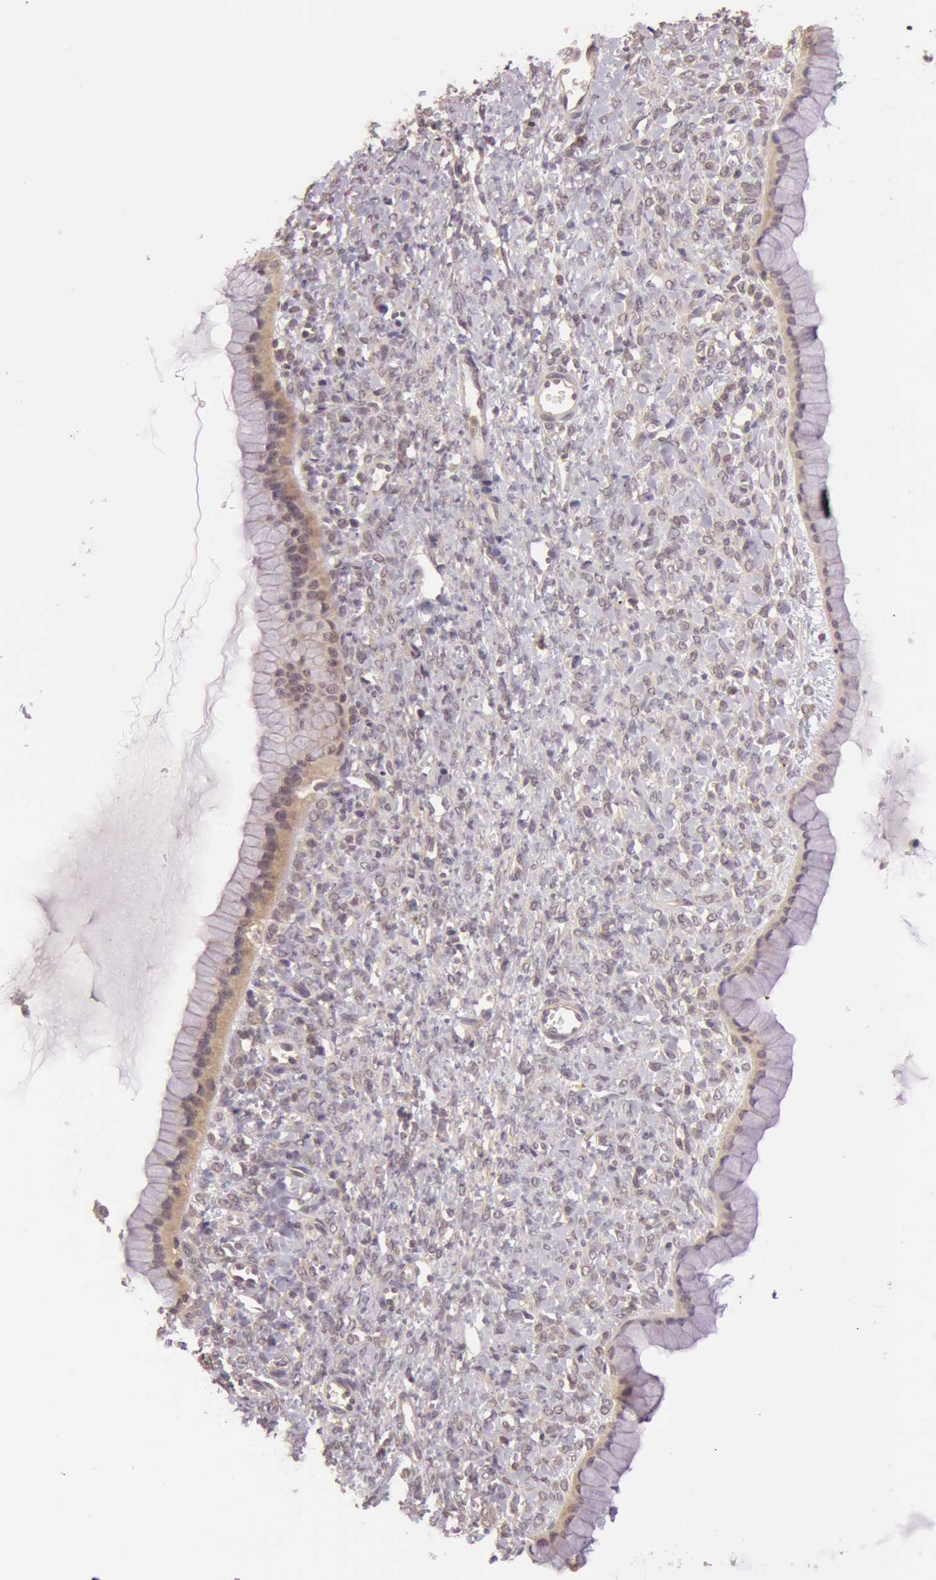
{"staining": {"intensity": "moderate", "quantity": ">75%", "location": "cytoplasmic/membranous"}, "tissue": "ovarian cancer", "cell_type": "Tumor cells", "image_type": "cancer", "snomed": [{"axis": "morphology", "description": "Cystadenocarcinoma, mucinous, NOS"}, {"axis": "topography", "description": "Ovary"}], "caption": "Ovarian cancer (mucinous cystadenocarcinoma) tissue exhibits moderate cytoplasmic/membranous expression in approximately >75% of tumor cells, visualized by immunohistochemistry.", "gene": "ATG2B", "patient": {"sex": "female", "age": 25}}